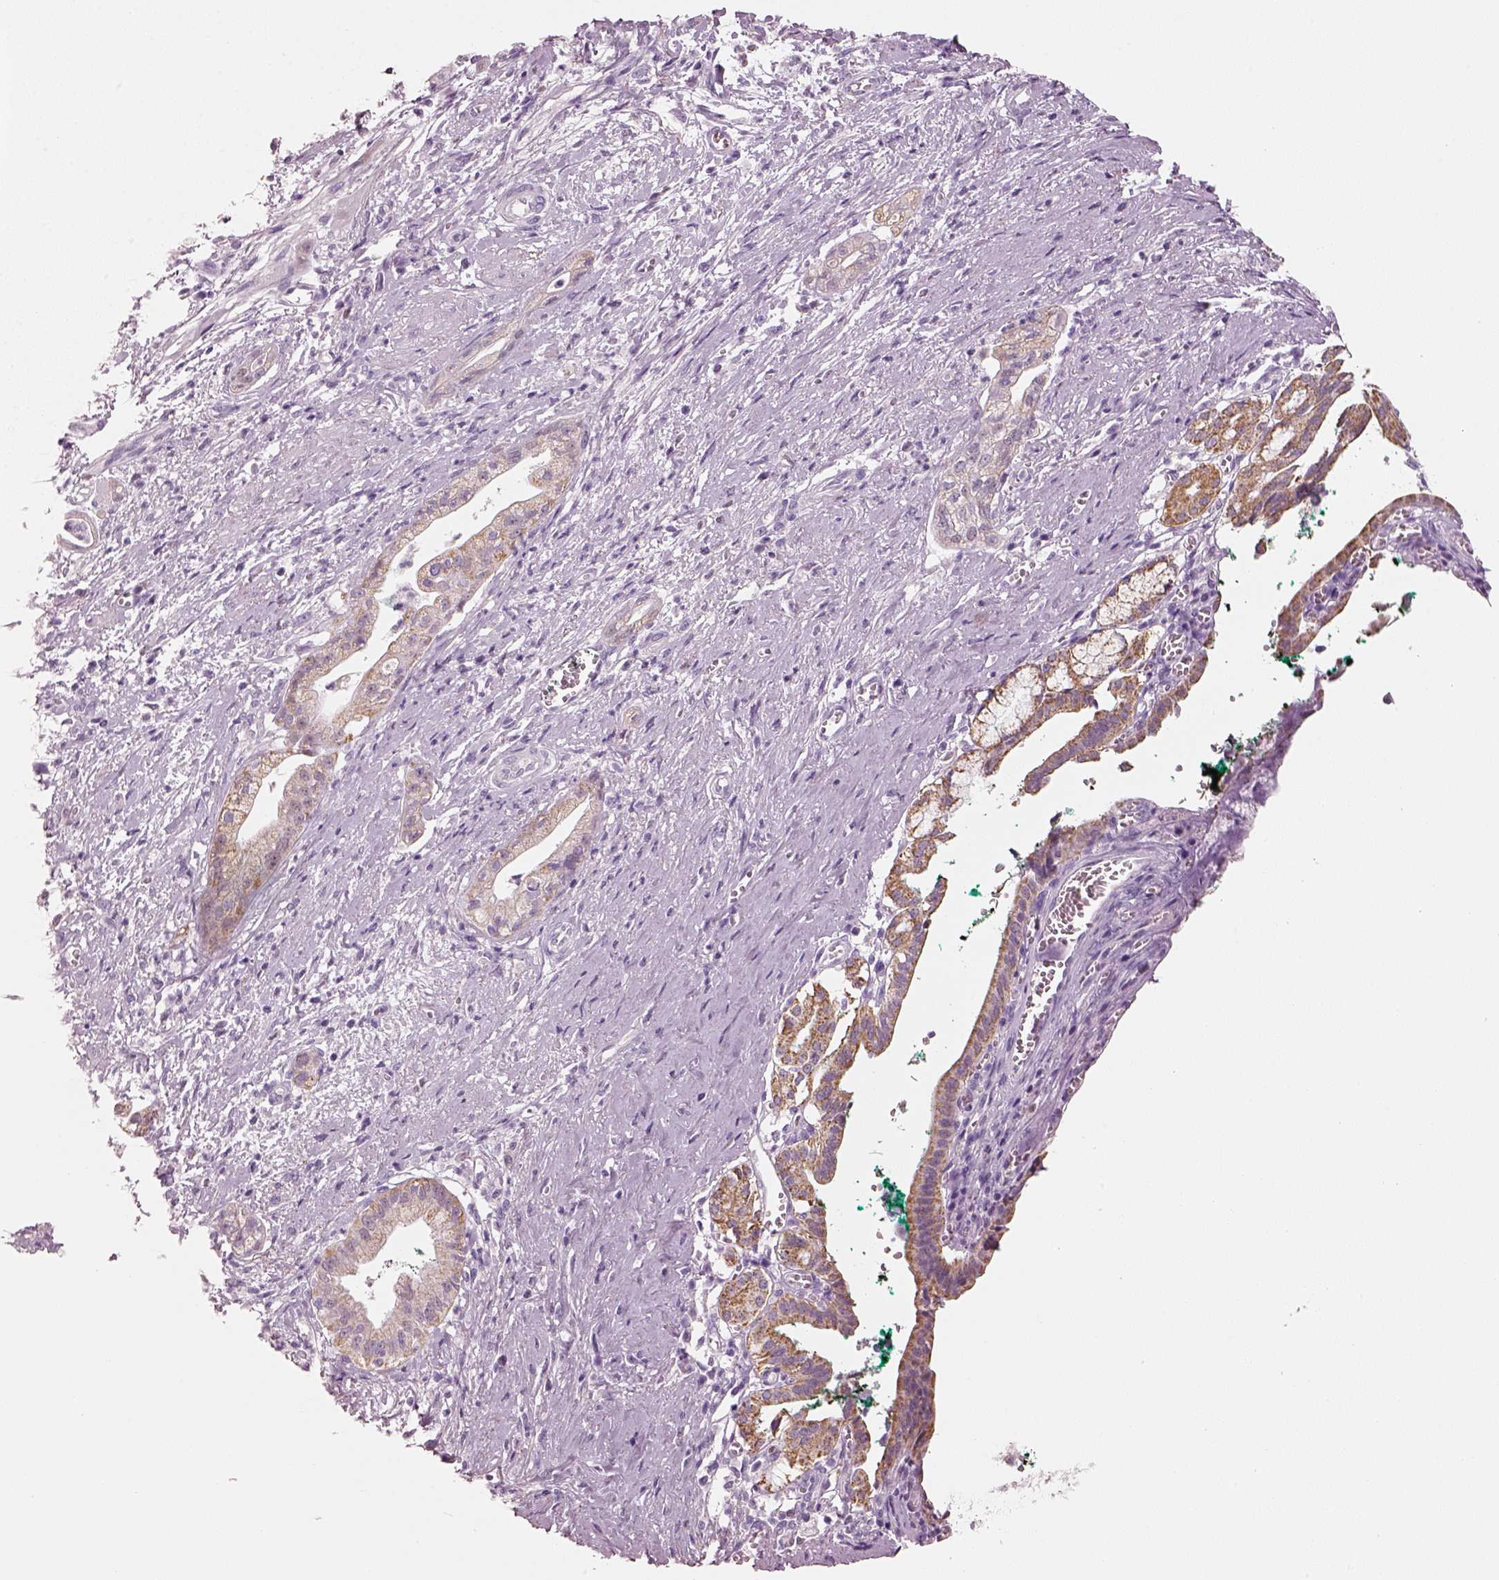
{"staining": {"intensity": "moderate", "quantity": ">75%", "location": "cytoplasmic/membranous"}, "tissue": "pancreatic cancer", "cell_type": "Tumor cells", "image_type": "cancer", "snomed": [{"axis": "morphology", "description": "Normal tissue, NOS"}, {"axis": "morphology", "description": "Adenocarcinoma, NOS"}, {"axis": "topography", "description": "Lymph node"}, {"axis": "topography", "description": "Pancreas"}], "caption": "A photomicrograph of pancreatic adenocarcinoma stained for a protein shows moderate cytoplasmic/membranous brown staining in tumor cells.", "gene": "ELSPBP1", "patient": {"sex": "female", "age": 58}}